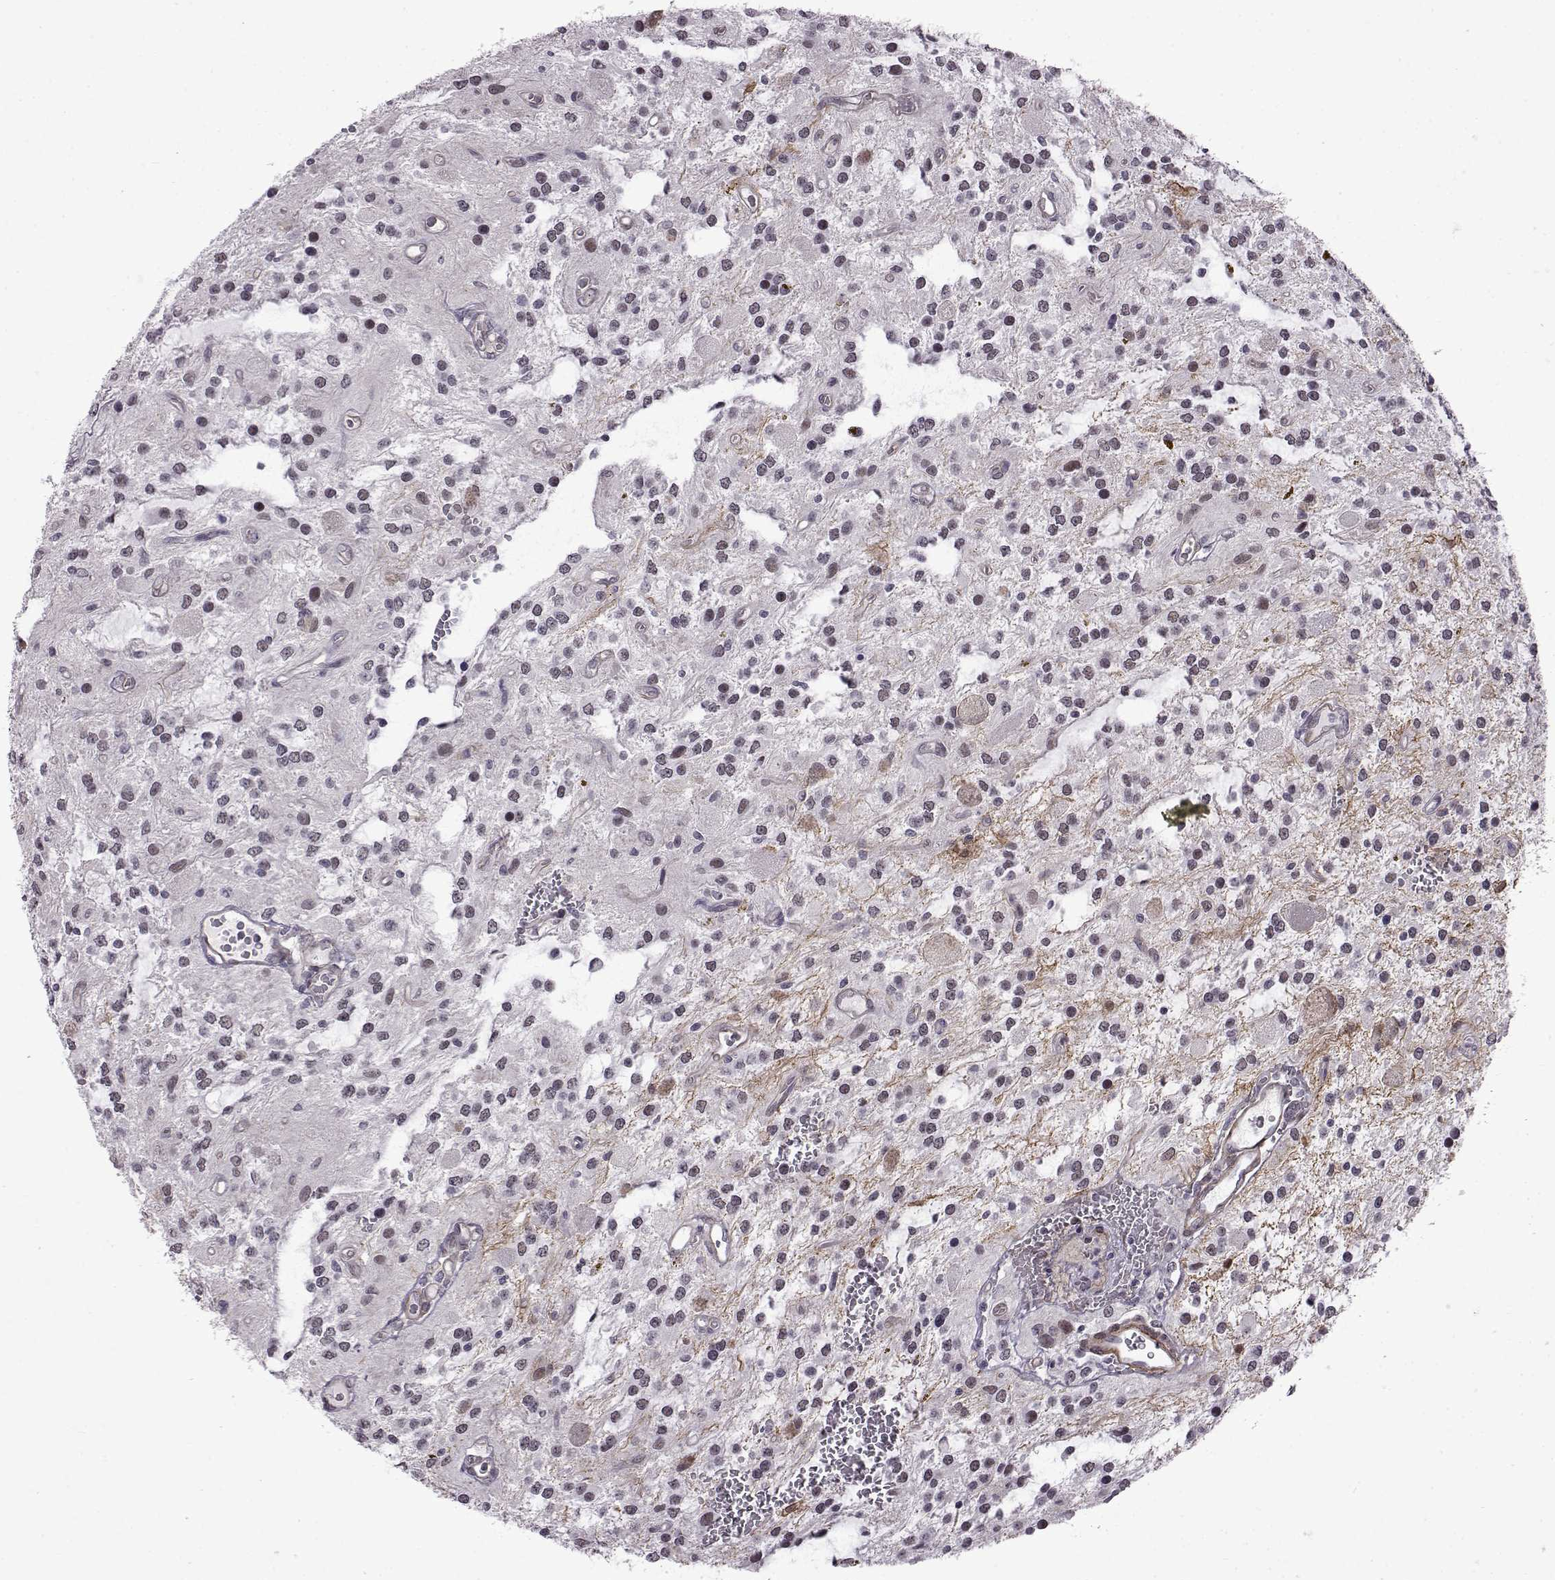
{"staining": {"intensity": "negative", "quantity": "none", "location": "none"}, "tissue": "glioma", "cell_type": "Tumor cells", "image_type": "cancer", "snomed": [{"axis": "morphology", "description": "Glioma, malignant, Low grade"}, {"axis": "topography", "description": "Cerebellum"}], "caption": "Tumor cells show no significant protein positivity in malignant low-grade glioma.", "gene": "SYNPO2", "patient": {"sex": "female", "age": 14}}